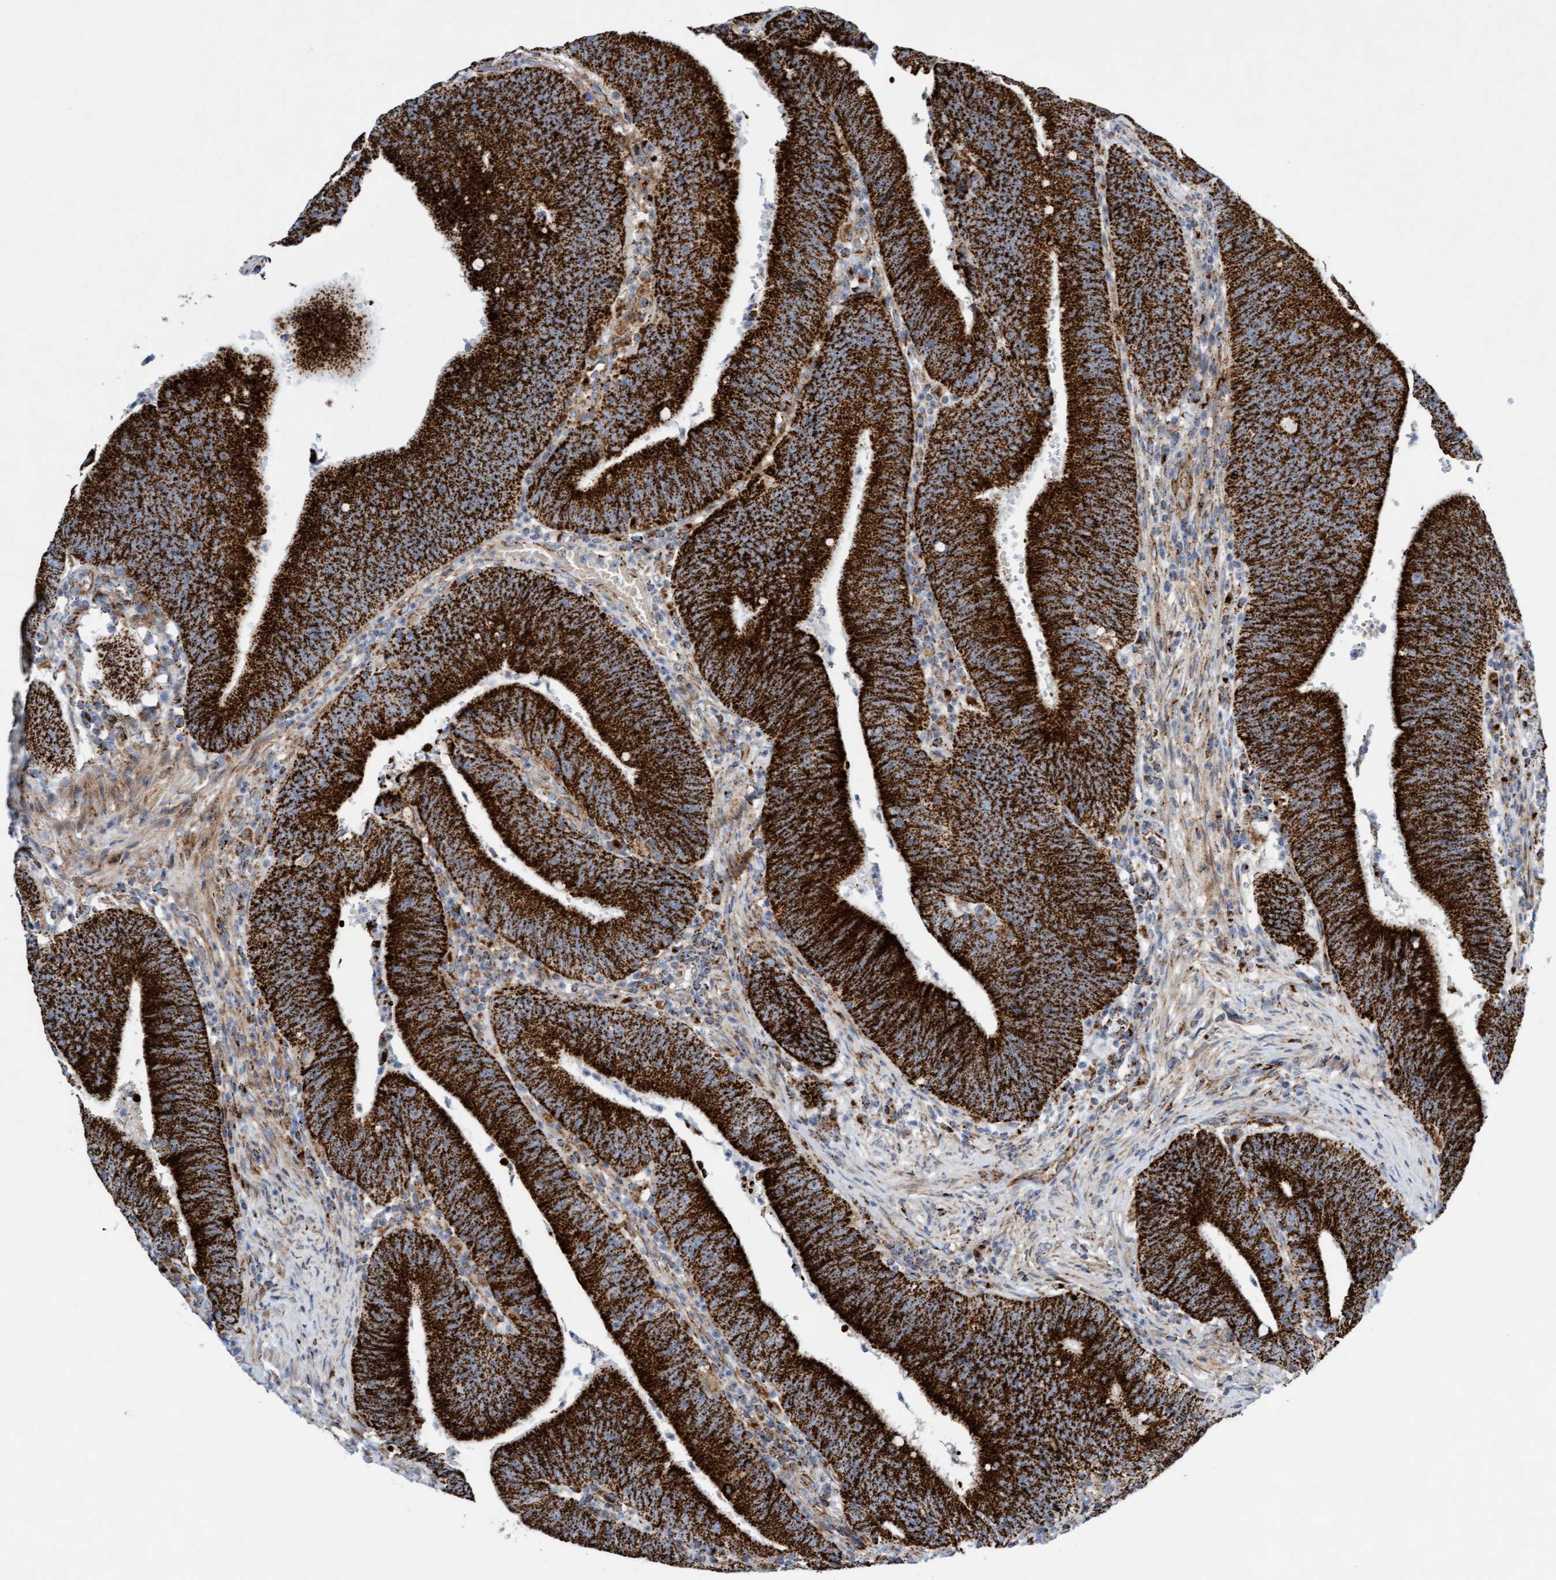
{"staining": {"intensity": "strong", "quantity": ">75%", "location": "cytoplasmic/membranous"}, "tissue": "colorectal cancer", "cell_type": "Tumor cells", "image_type": "cancer", "snomed": [{"axis": "morphology", "description": "Normal tissue, NOS"}, {"axis": "morphology", "description": "Adenocarcinoma, NOS"}, {"axis": "topography", "description": "Rectum"}], "caption": "Adenocarcinoma (colorectal) was stained to show a protein in brown. There is high levels of strong cytoplasmic/membranous staining in approximately >75% of tumor cells.", "gene": "GGTA1", "patient": {"sex": "female", "age": 66}}